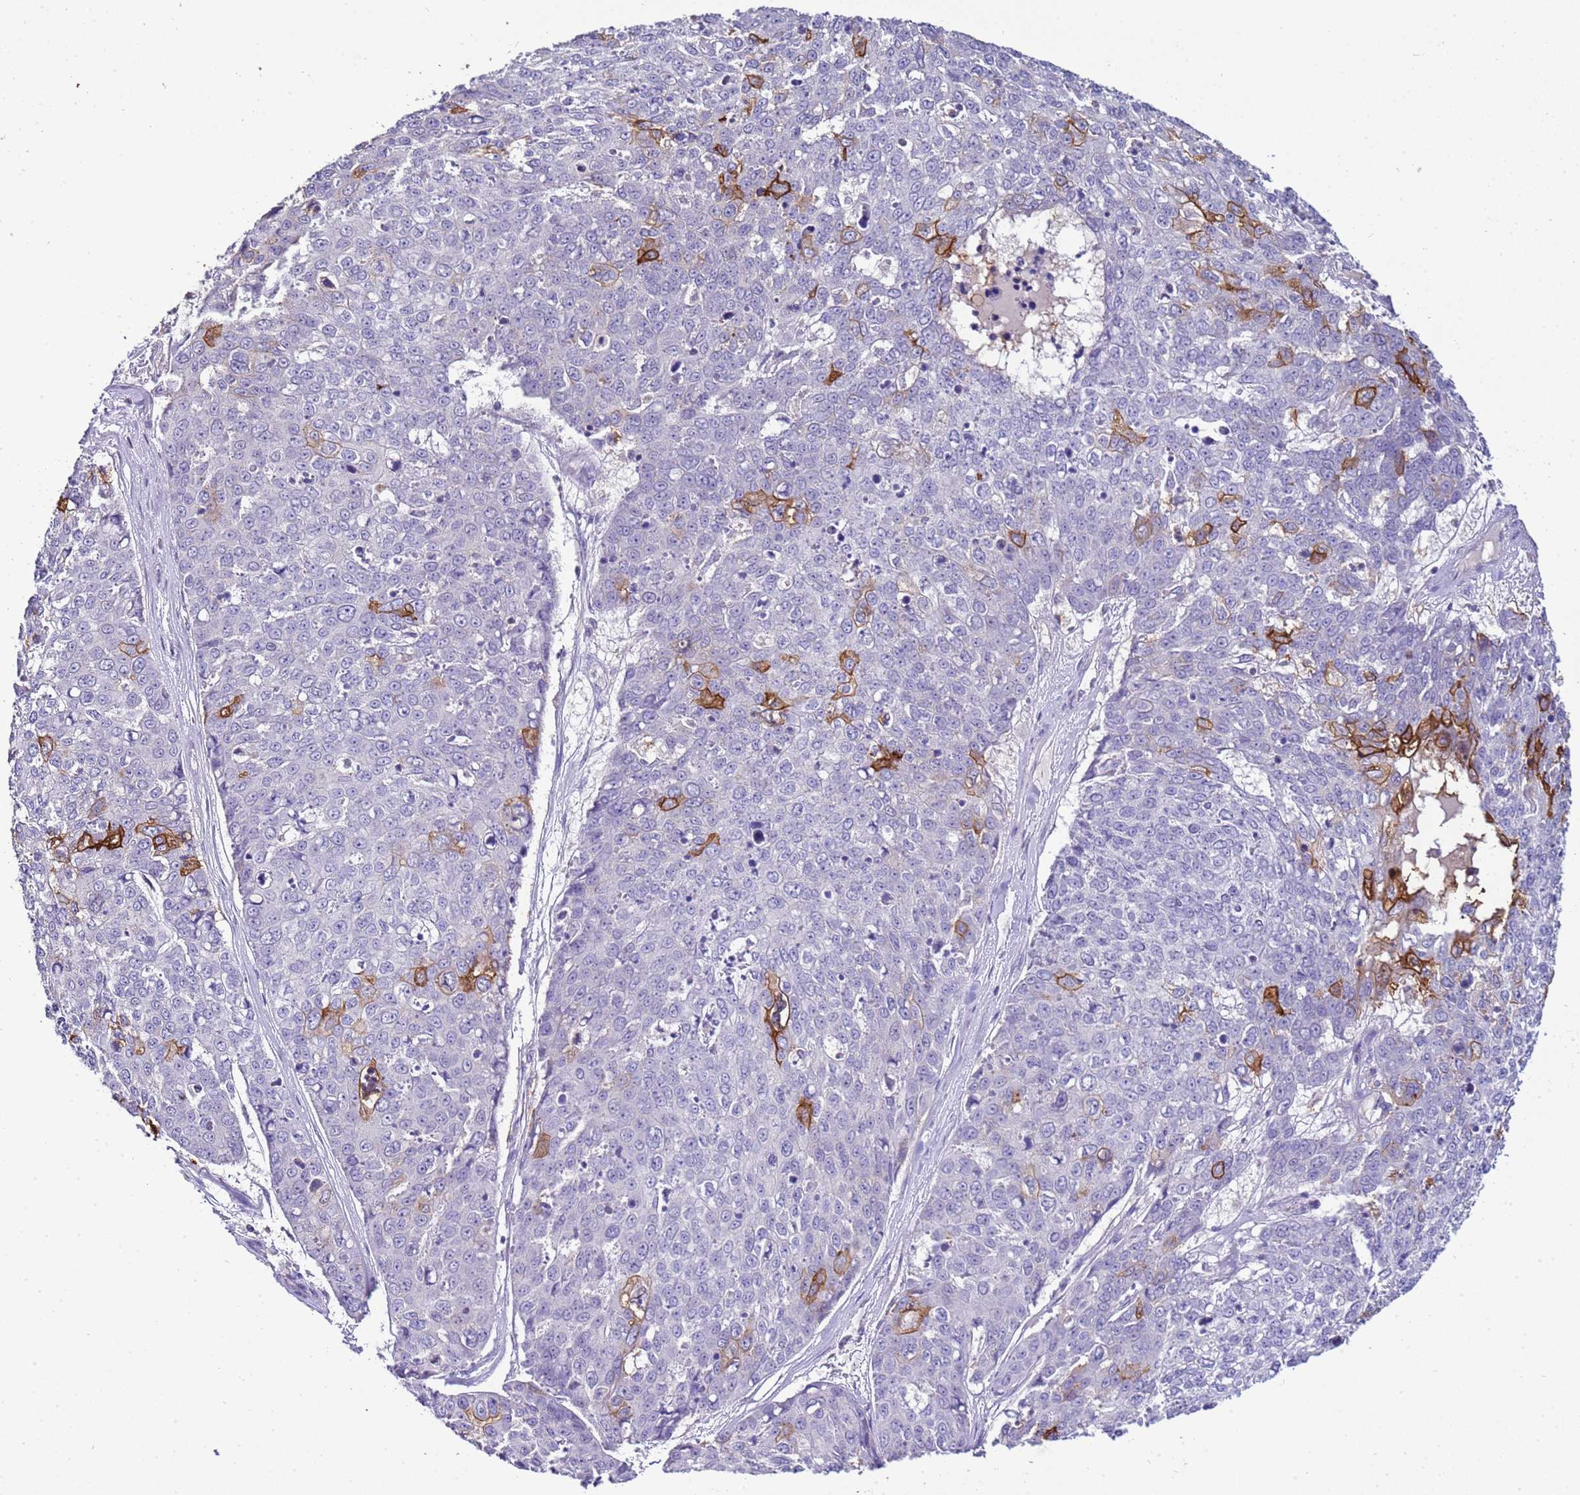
{"staining": {"intensity": "strong", "quantity": "<25%", "location": "cytoplasmic/membranous"}, "tissue": "skin cancer", "cell_type": "Tumor cells", "image_type": "cancer", "snomed": [{"axis": "morphology", "description": "Squamous cell carcinoma, NOS"}, {"axis": "topography", "description": "Skin"}], "caption": "Immunohistochemistry photomicrograph of human skin cancer stained for a protein (brown), which reveals medium levels of strong cytoplasmic/membranous staining in about <25% of tumor cells.", "gene": "IL2RG", "patient": {"sex": "female", "age": 44}}